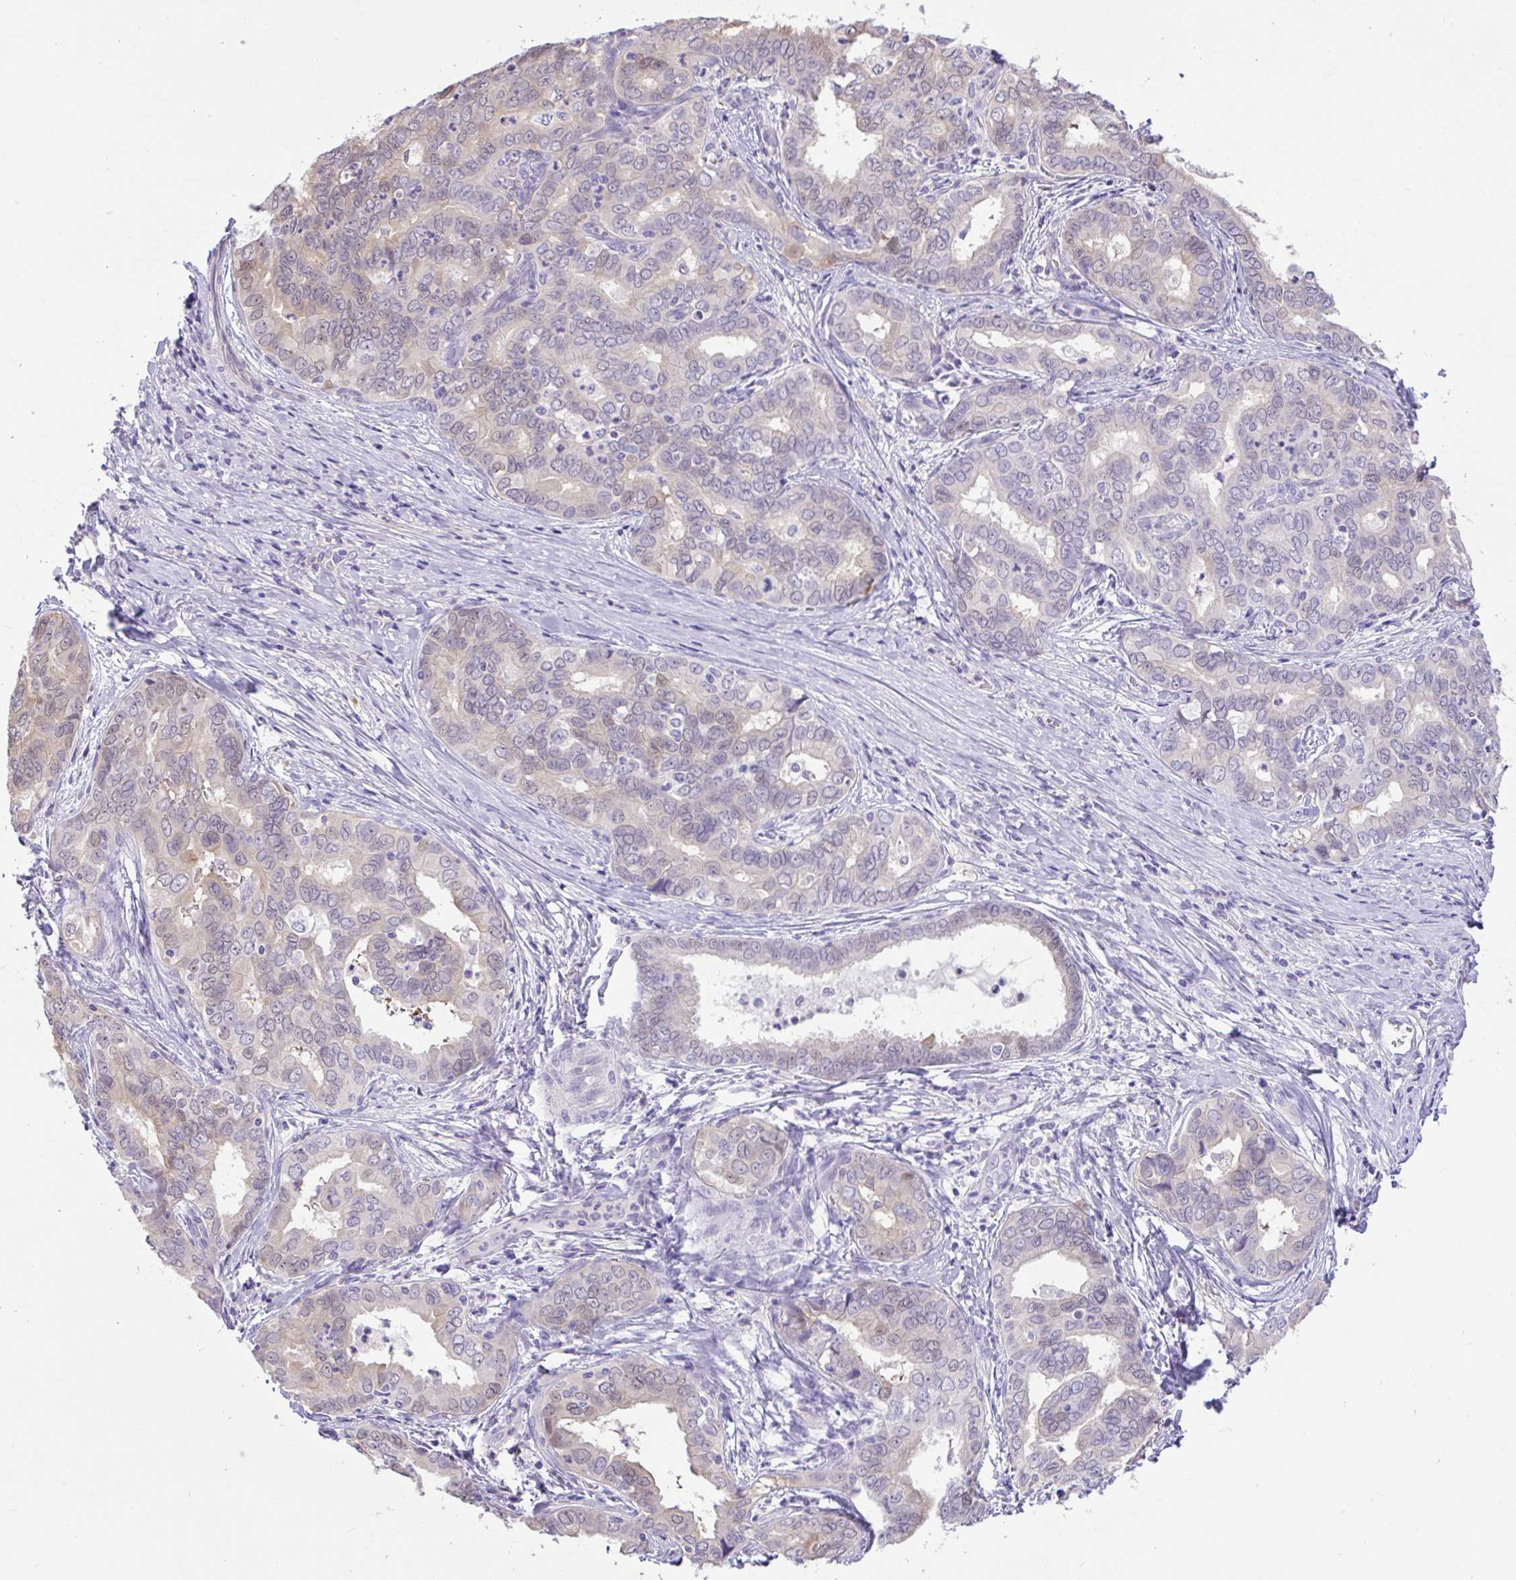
{"staining": {"intensity": "weak", "quantity": "<25%", "location": "cytoplasmic/membranous,nuclear"}, "tissue": "liver cancer", "cell_type": "Tumor cells", "image_type": "cancer", "snomed": [{"axis": "morphology", "description": "Cholangiocarcinoma"}, {"axis": "topography", "description": "Liver"}], "caption": "Immunohistochemical staining of liver cholangiocarcinoma demonstrates no significant expression in tumor cells.", "gene": "ZNF485", "patient": {"sex": "female", "age": 64}}